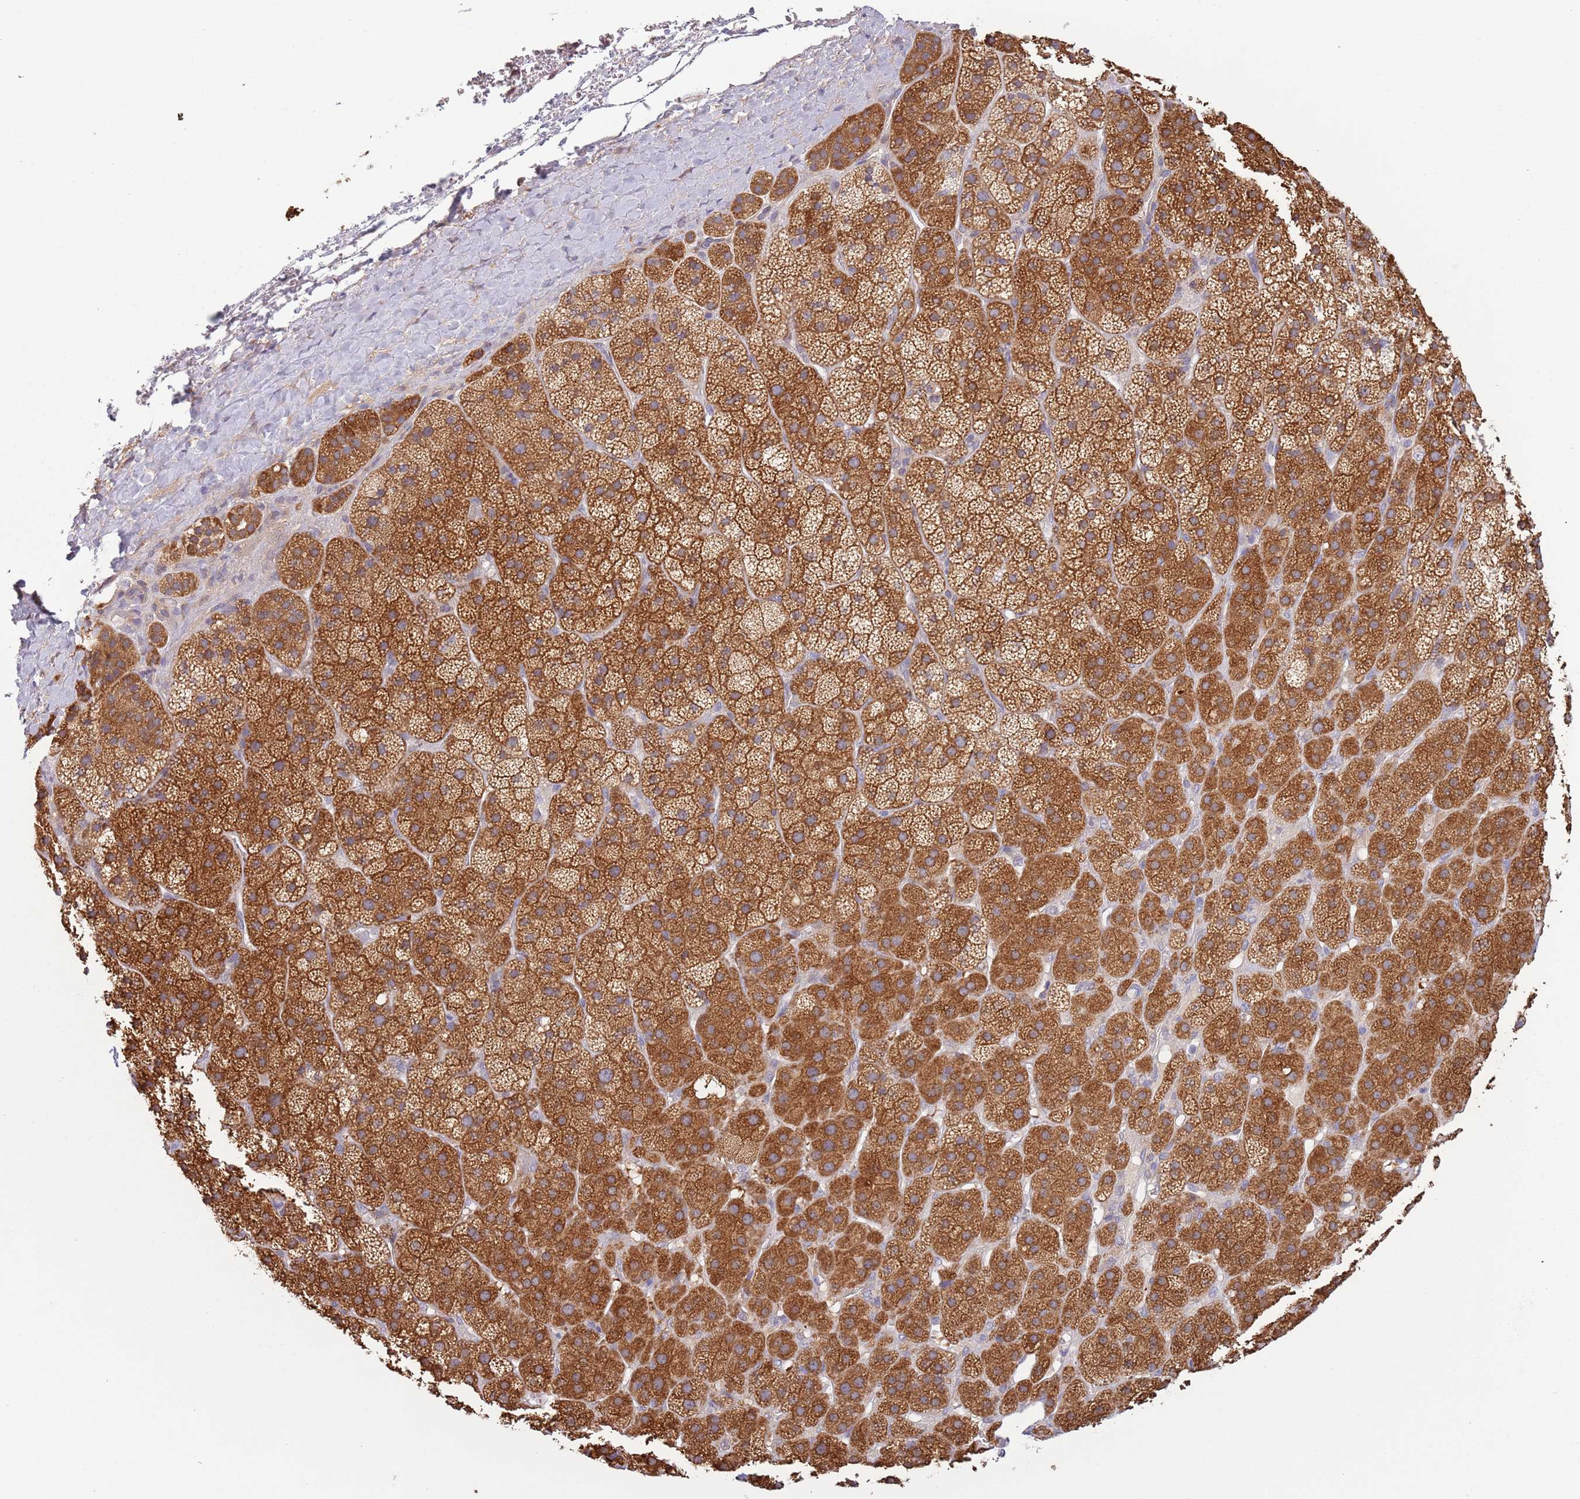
{"staining": {"intensity": "strong", "quantity": ">75%", "location": "cytoplasmic/membranous"}, "tissue": "adrenal gland", "cell_type": "Glandular cells", "image_type": "normal", "snomed": [{"axis": "morphology", "description": "Normal tissue, NOS"}, {"axis": "topography", "description": "Adrenal gland"}], "caption": "Immunohistochemical staining of unremarkable adrenal gland displays >75% levels of strong cytoplasmic/membranous protein positivity in approximately >75% of glandular cells. (Stains: DAB (3,3'-diaminobenzidine) in brown, nuclei in blue, Microscopy: brightfield microscopy at high magnification).", "gene": "COQ5", "patient": {"sex": "female", "age": 70}}